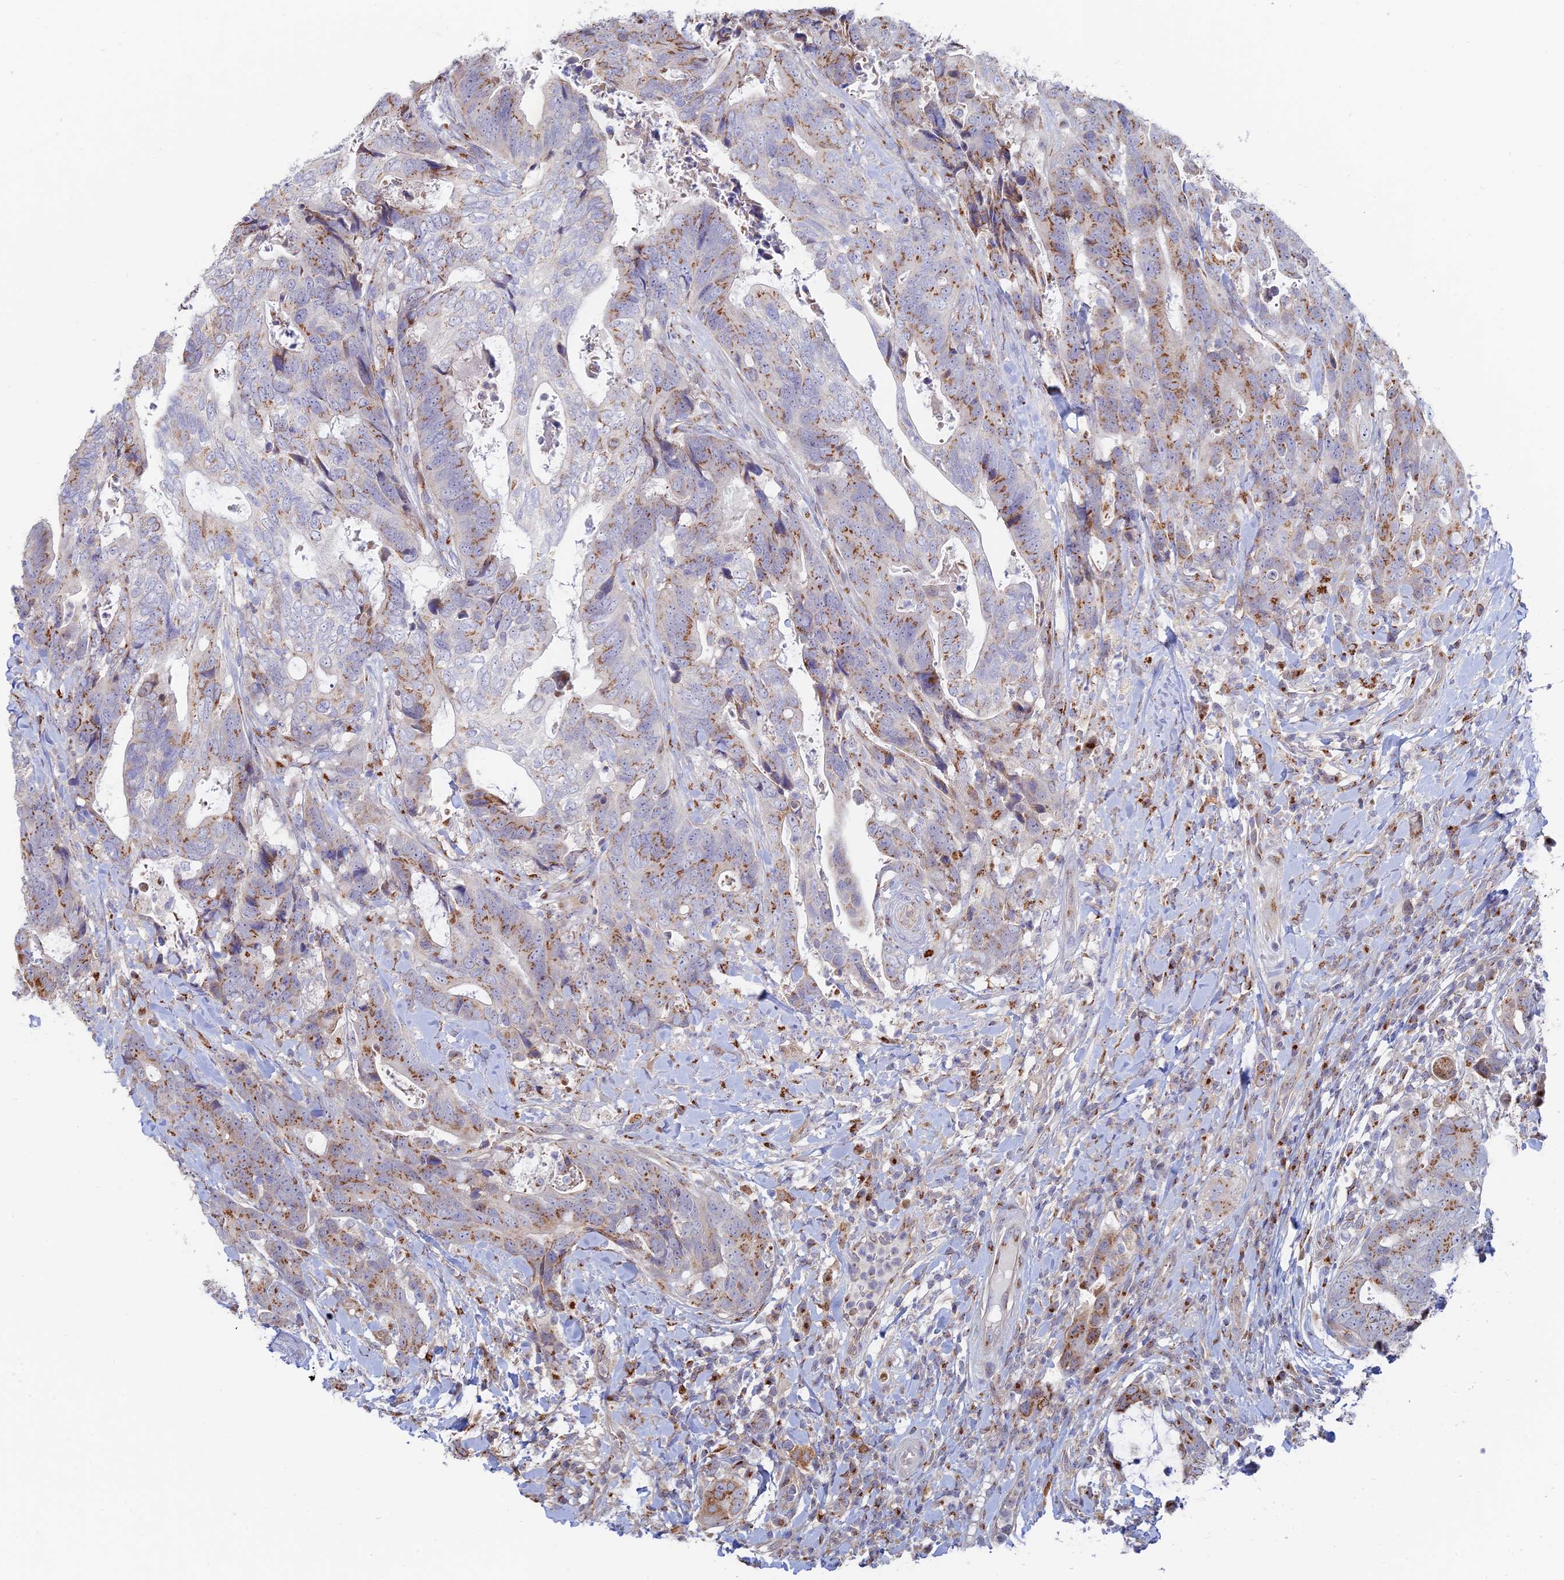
{"staining": {"intensity": "moderate", "quantity": ">75%", "location": "cytoplasmic/membranous"}, "tissue": "colorectal cancer", "cell_type": "Tumor cells", "image_type": "cancer", "snomed": [{"axis": "morphology", "description": "Adenocarcinoma, NOS"}, {"axis": "topography", "description": "Colon"}], "caption": "Immunohistochemistry (IHC) image of neoplastic tissue: human adenocarcinoma (colorectal) stained using IHC exhibits medium levels of moderate protein expression localized specifically in the cytoplasmic/membranous of tumor cells, appearing as a cytoplasmic/membranous brown color.", "gene": "HS2ST1", "patient": {"sex": "female", "age": 82}}